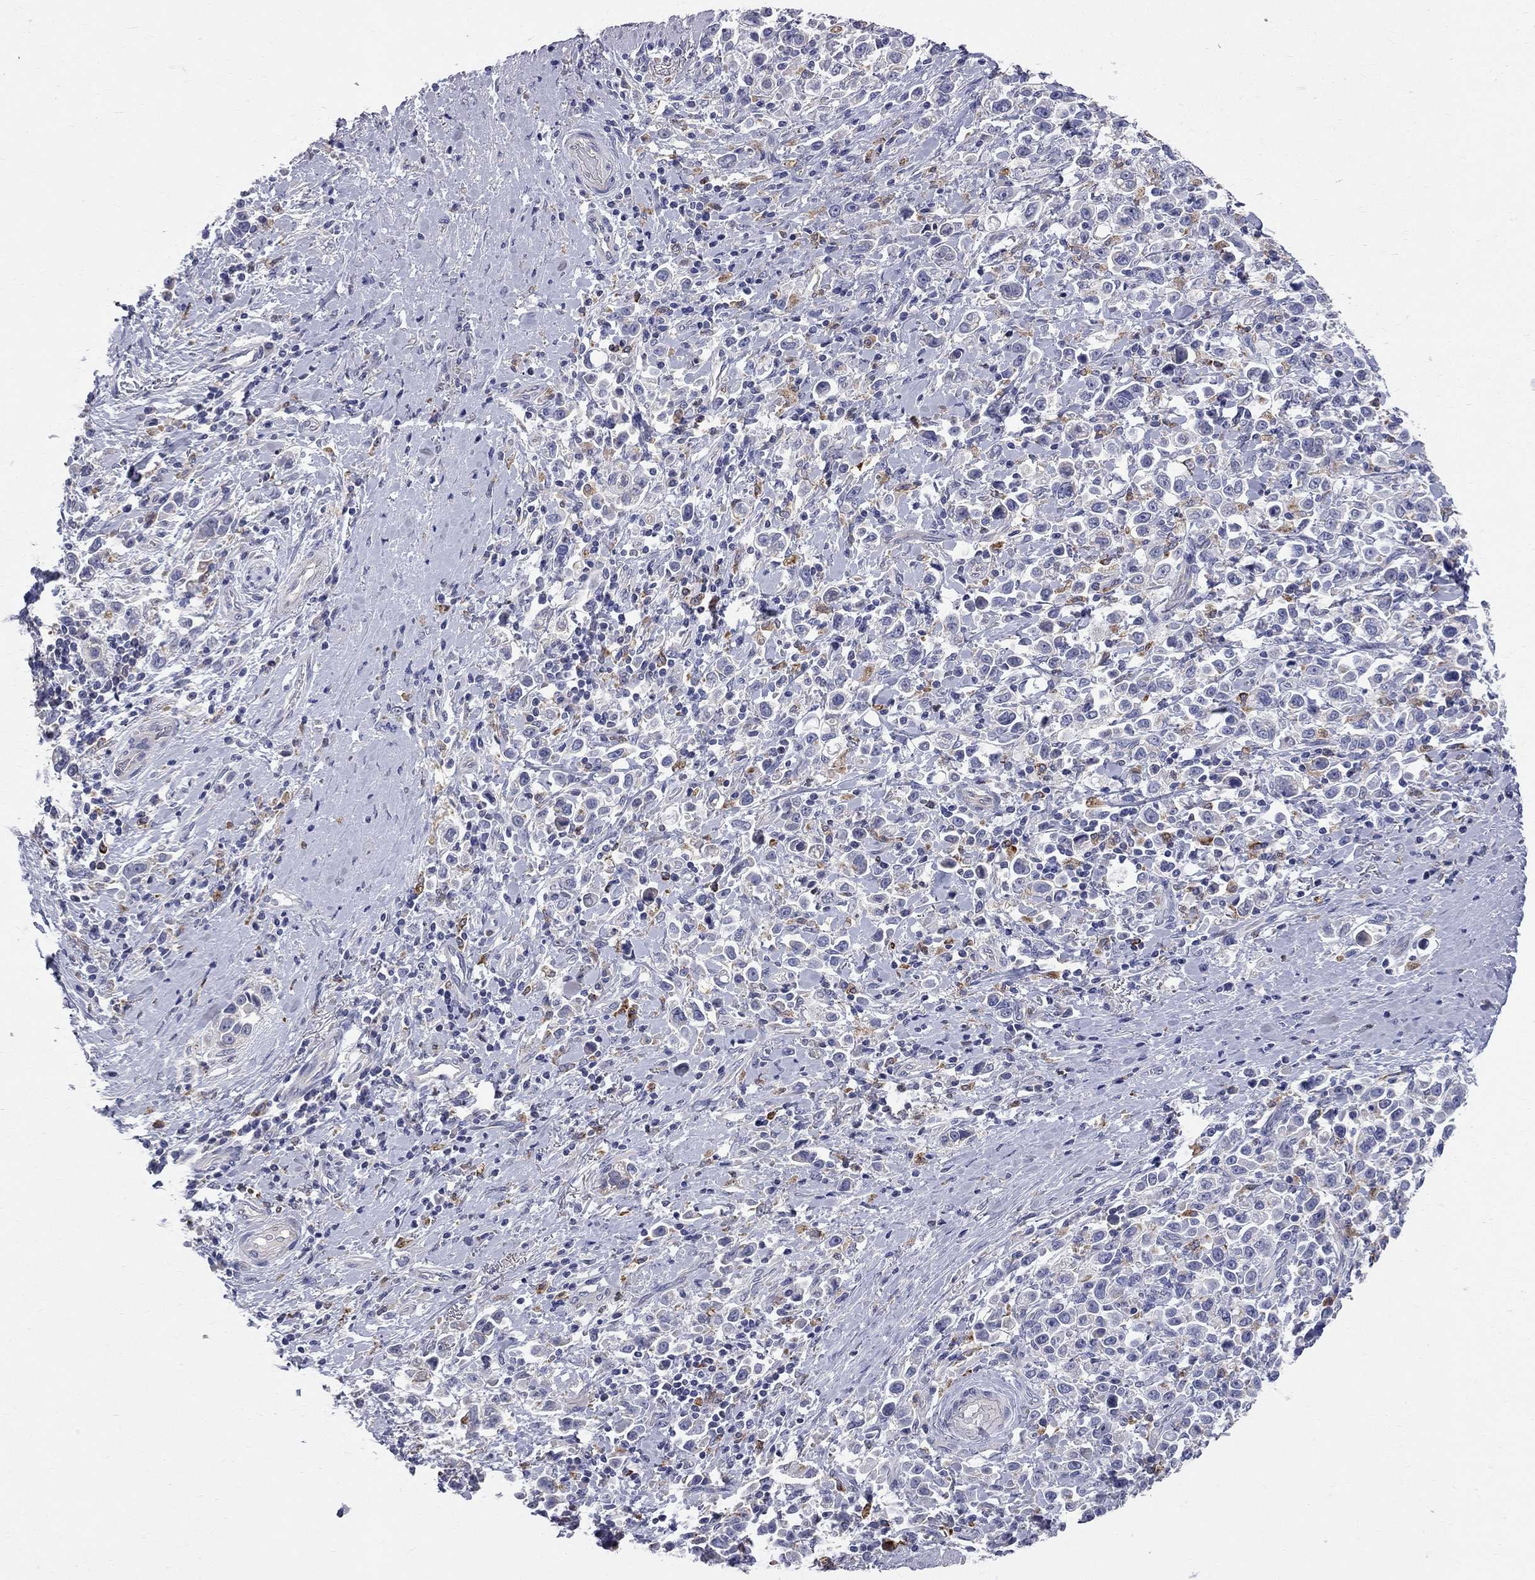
{"staining": {"intensity": "negative", "quantity": "none", "location": "none"}, "tissue": "stomach cancer", "cell_type": "Tumor cells", "image_type": "cancer", "snomed": [{"axis": "morphology", "description": "Adenocarcinoma, NOS"}, {"axis": "topography", "description": "Stomach"}], "caption": "Immunohistochemistry (IHC) micrograph of human stomach adenocarcinoma stained for a protein (brown), which displays no expression in tumor cells.", "gene": "ACSL1", "patient": {"sex": "male", "age": 93}}